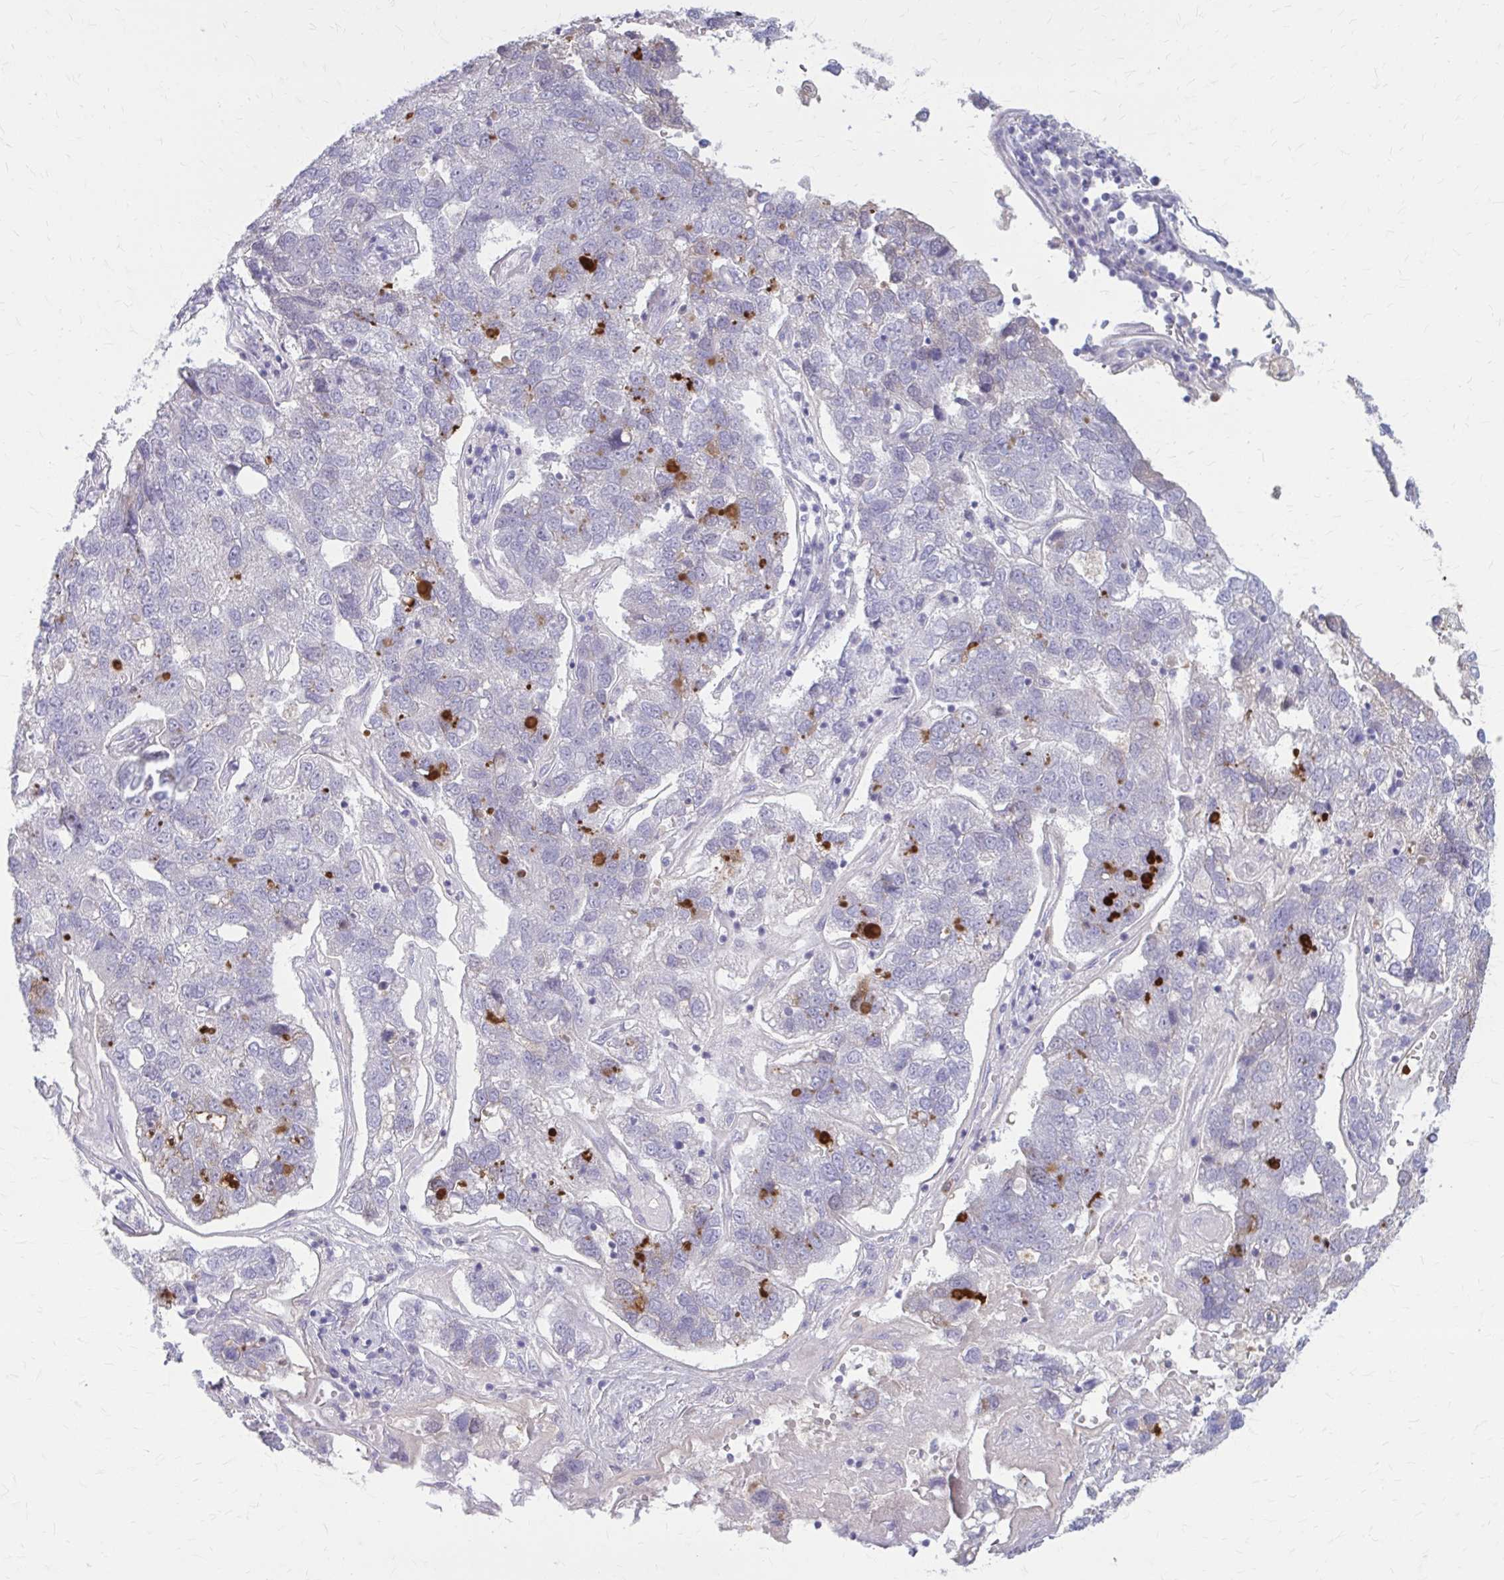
{"staining": {"intensity": "negative", "quantity": "none", "location": "none"}, "tissue": "pancreatic cancer", "cell_type": "Tumor cells", "image_type": "cancer", "snomed": [{"axis": "morphology", "description": "Adenocarcinoma, NOS"}, {"axis": "topography", "description": "Pancreas"}], "caption": "DAB immunohistochemical staining of human pancreatic cancer (adenocarcinoma) exhibits no significant staining in tumor cells. (IHC, brightfield microscopy, high magnification).", "gene": "SERPIND1", "patient": {"sex": "female", "age": 61}}